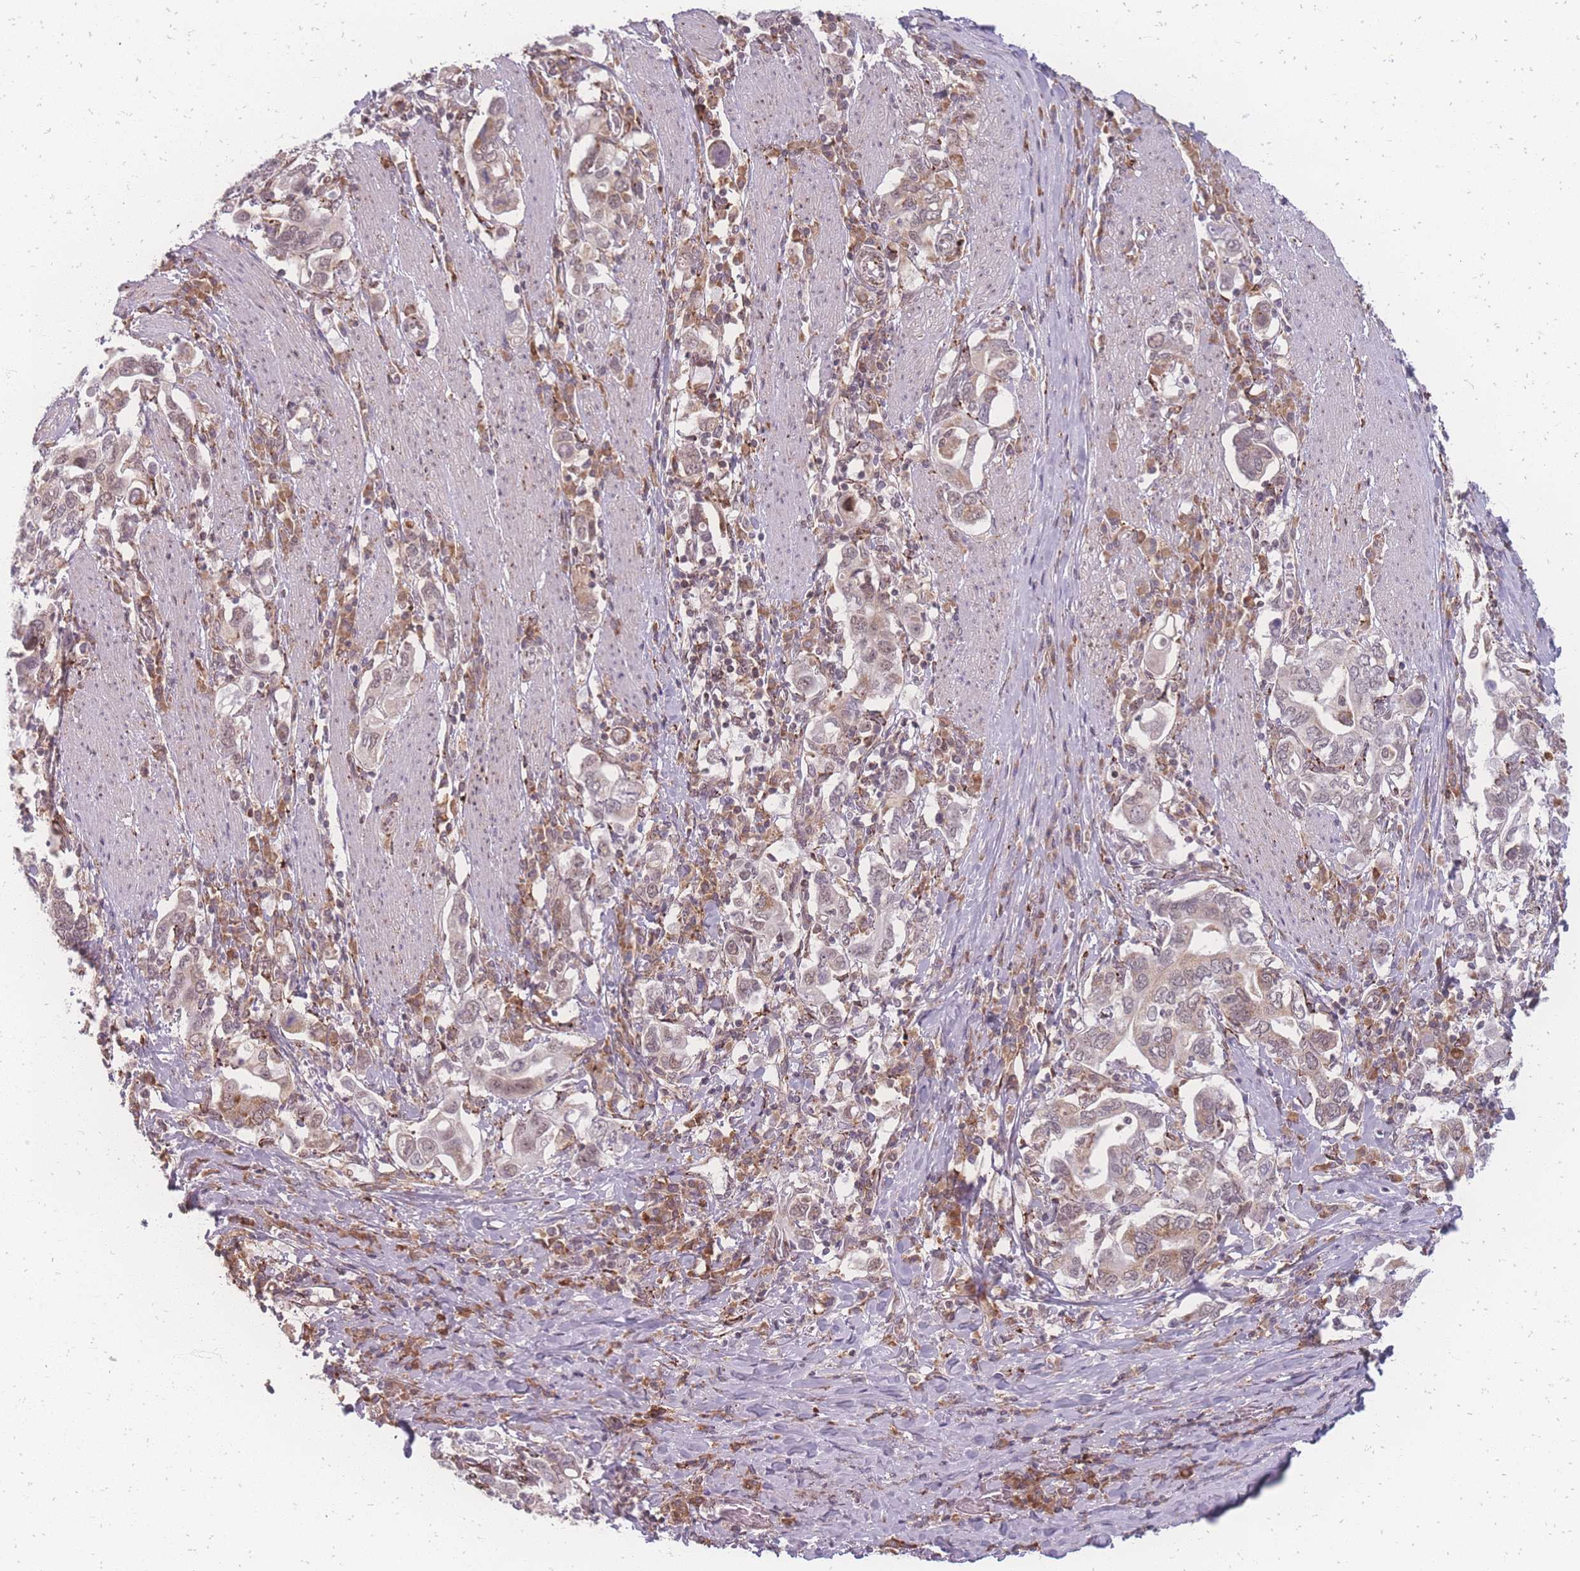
{"staining": {"intensity": "moderate", "quantity": "<25%", "location": "cytoplasmic/membranous"}, "tissue": "stomach cancer", "cell_type": "Tumor cells", "image_type": "cancer", "snomed": [{"axis": "morphology", "description": "Adenocarcinoma, NOS"}, {"axis": "topography", "description": "Stomach, upper"}, {"axis": "topography", "description": "Stomach"}], "caption": "Protein analysis of adenocarcinoma (stomach) tissue displays moderate cytoplasmic/membranous staining in about <25% of tumor cells.", "gene": "ZC3H13", "patient": {"sex": "male", "age": 62}}